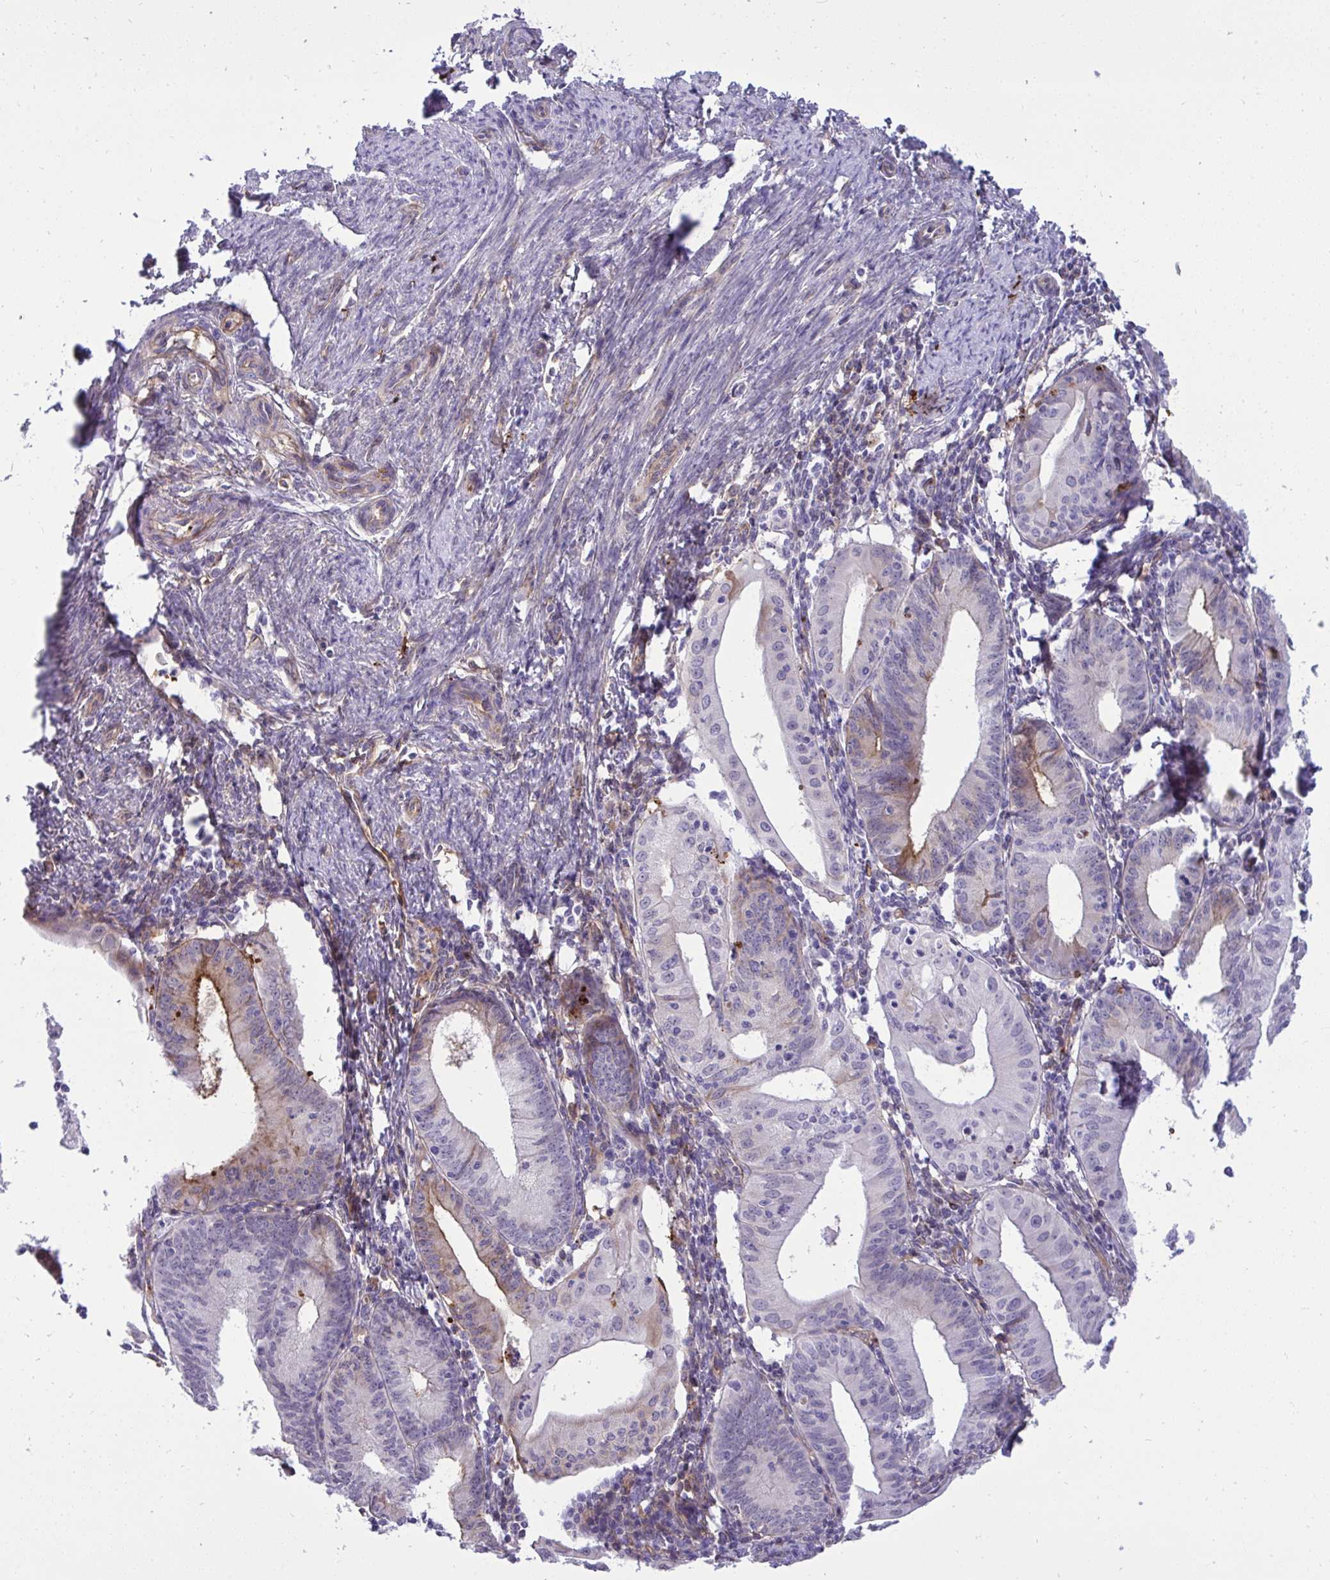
{"staining": {"intensity": "weak", "quantity": "<25%", "location": "cytoplasmic/membranous"}, "tissue": "endometrial cancer", "cell_type": "Tumor cells", "image_type": "cancer", "snomed": [{"axis": "morphology", "description": "Adenocarcinoma, NOS"}, {"axis": "topography", "description": "Endometrium"}], "caption": "High magnification brightfield microscopy of endometrial adenocarcinoma stained with DAB (3,3'-diaminobenzidine) (brown) and counterstained with hematoxylin (blue): tumor cells show no significant expression.", "gene": "F2", "patient": {"sex": "female", "age": 60}}